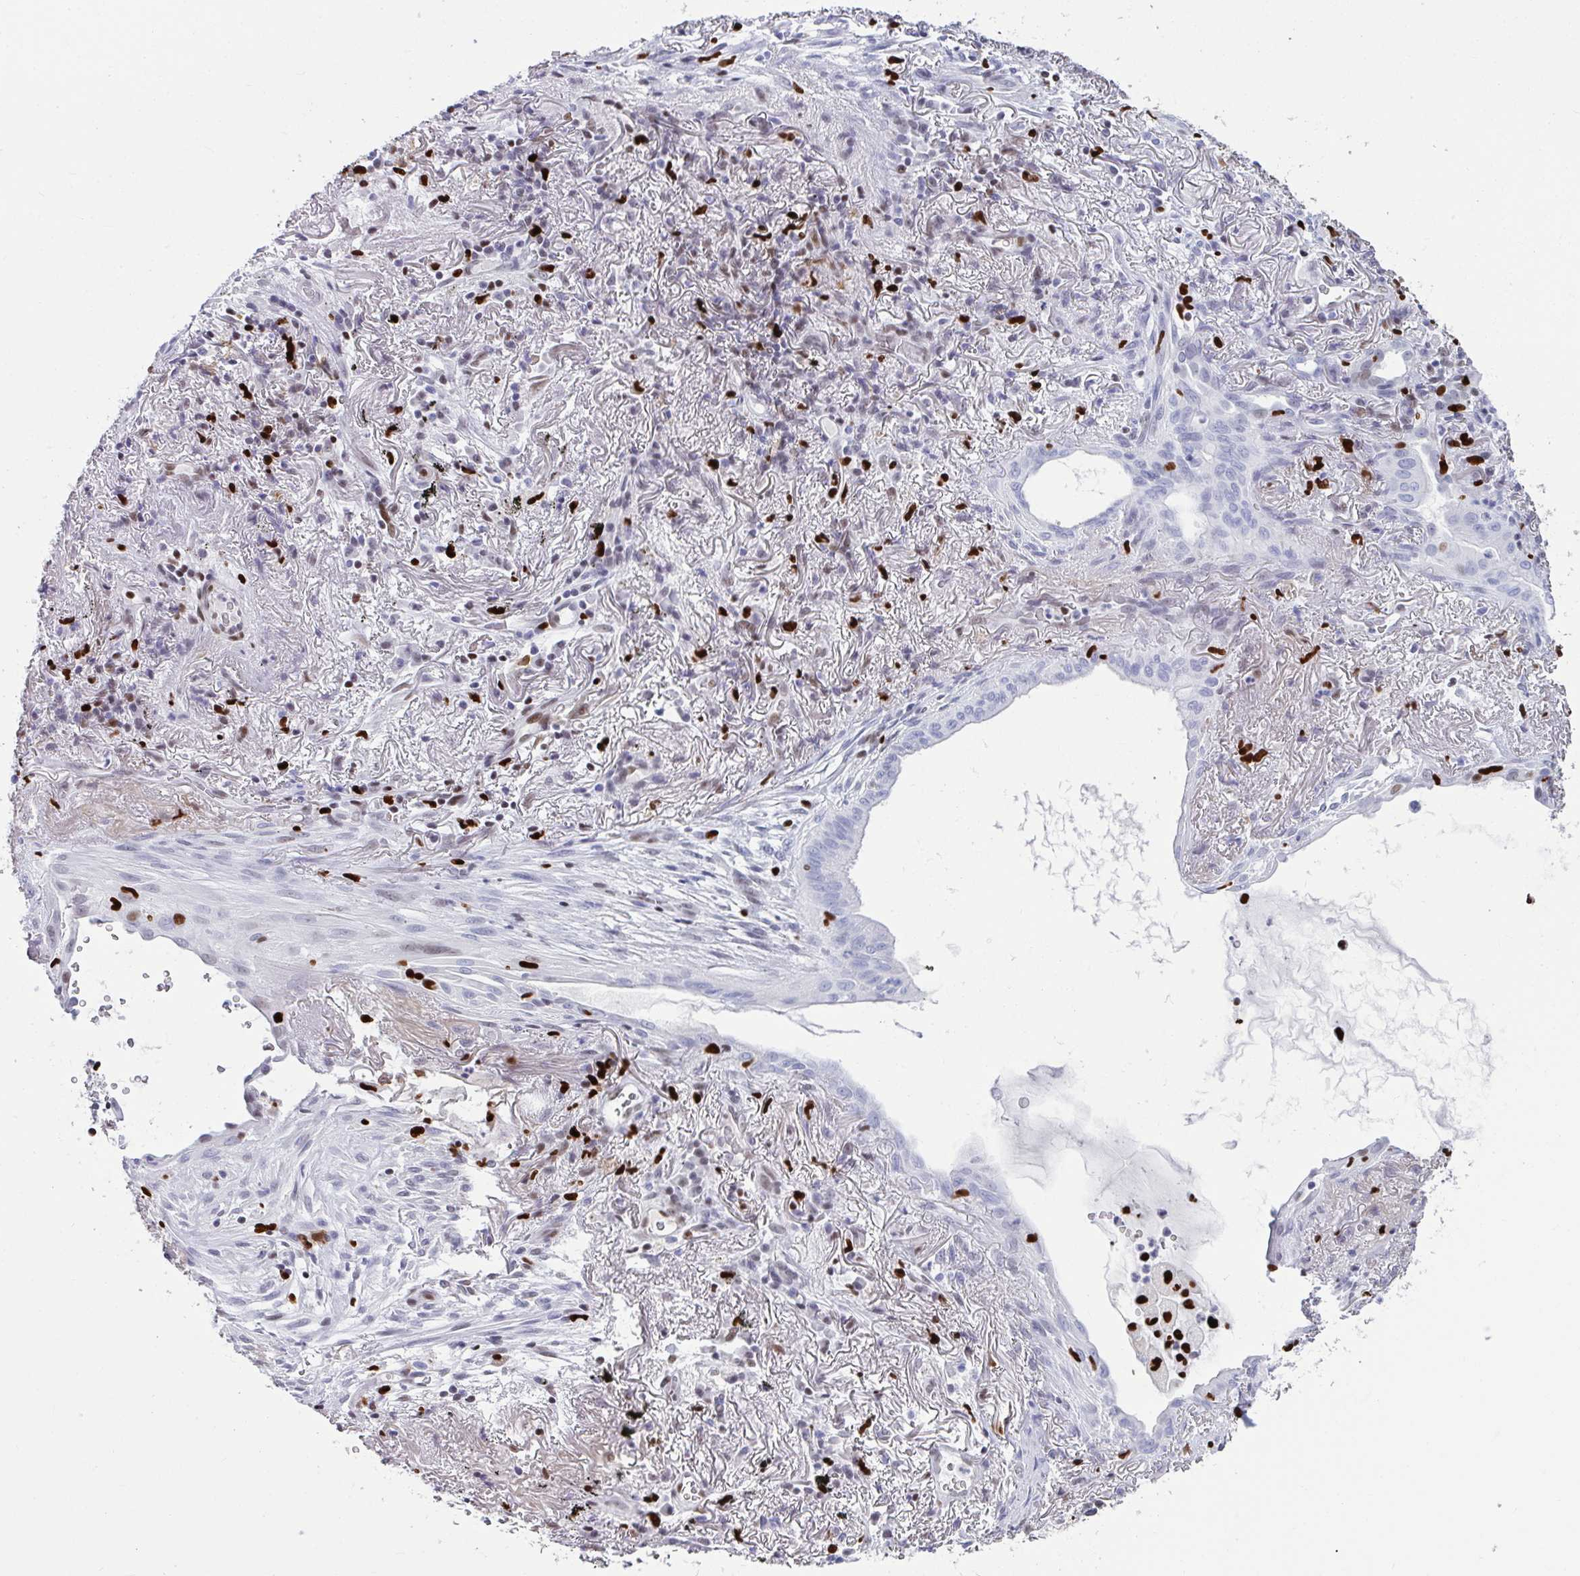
{"staining": {"intensity": "negative", "quantity": "none", "location": "none"}, "tissue": "lung cancer", "cell_type": "Tumor cells", "image_type": "cancer", "snomed": [{"axis": "morphology", "description": "Adenocarcinoma, NOS"}, {"axis": "topography", "description": "Lung"}], "caption": "The histopathology image reveals no significant staining in tumor cells of lung adenocarcinoma.", "gene": "ZNF586", "patient": {"sex": "male", "age": 77}}